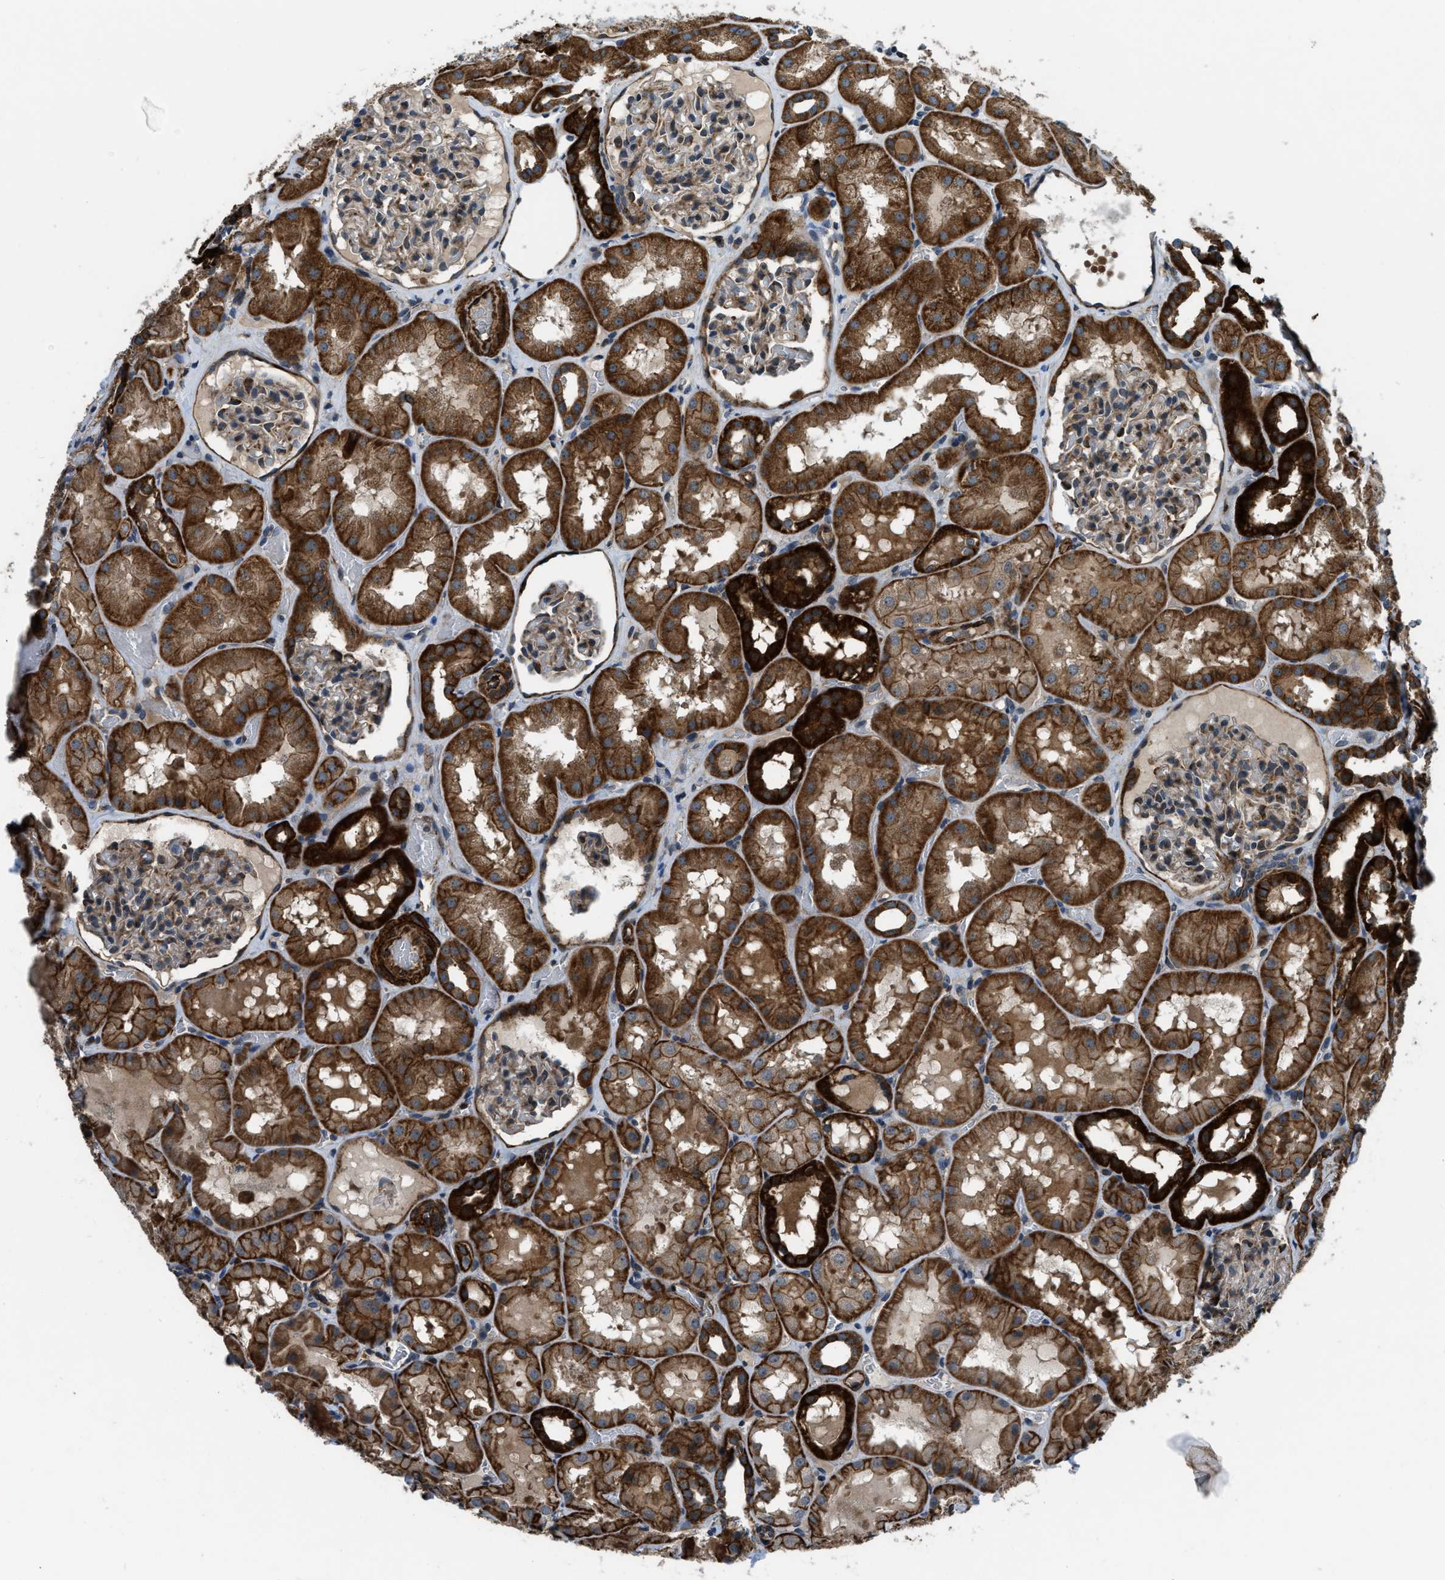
{"staining": {"intensity": "moderate", "quantity": "25%-75%", "location": "cytoplasmic/membranous"}, "tissue": "kidney", "cell_type": "Cells in glomeruli", "image_type": "normal", "snomed": [{"axis": "morphology", "description": "Normal tissue, NOS"}, {"axis": "topography", "description": "Kidney"}, {"axis": "topography", "description": "Urinary bladder"}], "caption": "The histopathology image demonstrates staining of normal kidney, revealing moderate cytoplasmic/membranous protein staining (brown color) within cells in glomeruli. Nuclei are stained in blue.", "gene": "GSDME", "patient": {"sex": "male", "age": 16}}